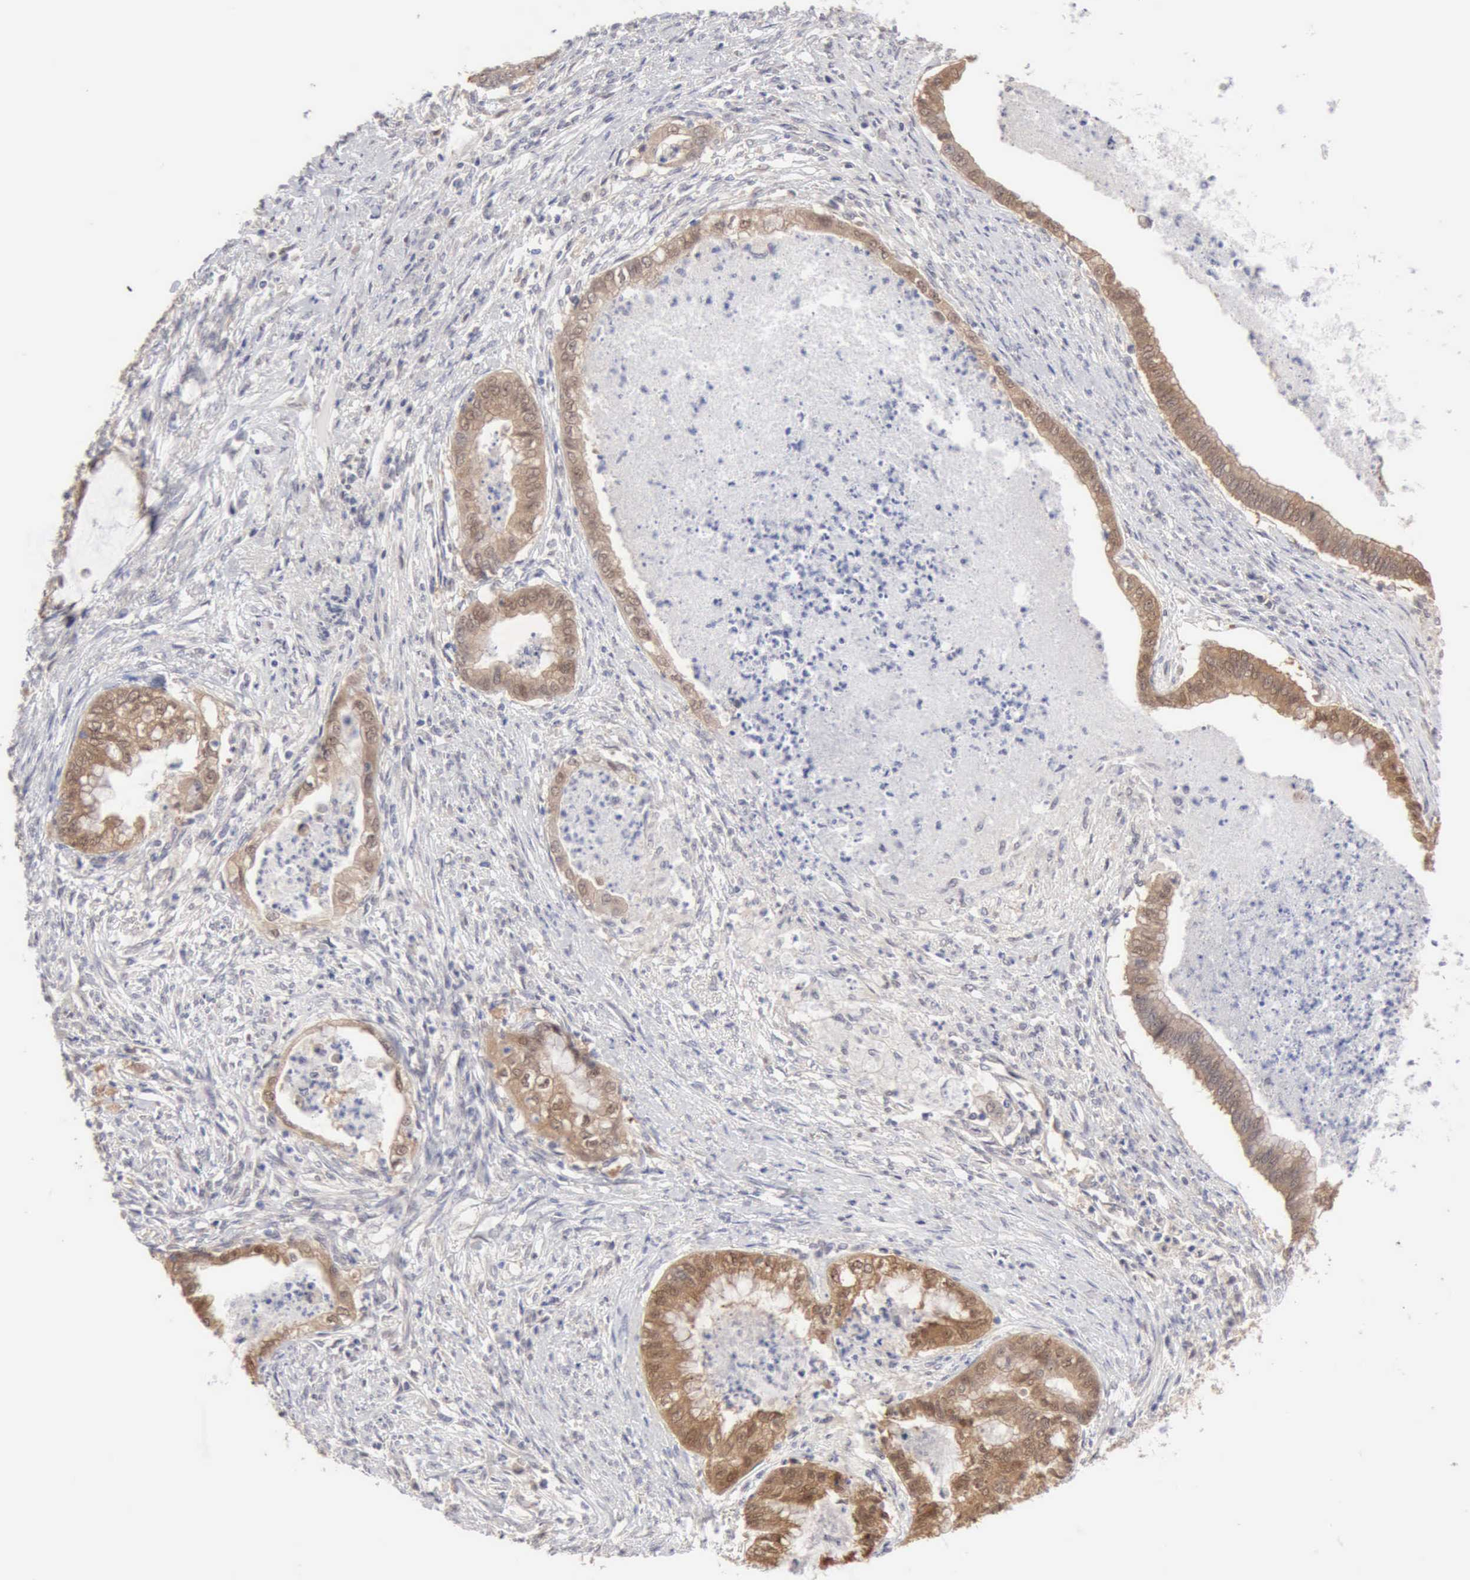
{"staining": {"intensity": "weak", "quantity": ">75%", "location": "cytoplasmic/membranous"}, "tissue": "endometrial cancer", "cell_type": "Tumor cells", "image_type": "cancer", "snomed": [{"axis": "morphology", "description": "Necrosis, NOS"}, {"axis": "morphology", "description": "Adenocarcinoma, NOS"}, {"axis": "topography", "description": "Endometrium"}], "caption": "A photomicrograph of endometrial cancer (adenocarcinoma) stained for a protein displays weak cytoplasmic/membranous brown staining in tumor cells.", "gene": "PTGR2", "patient": {"sex": "female", "age": 79}}